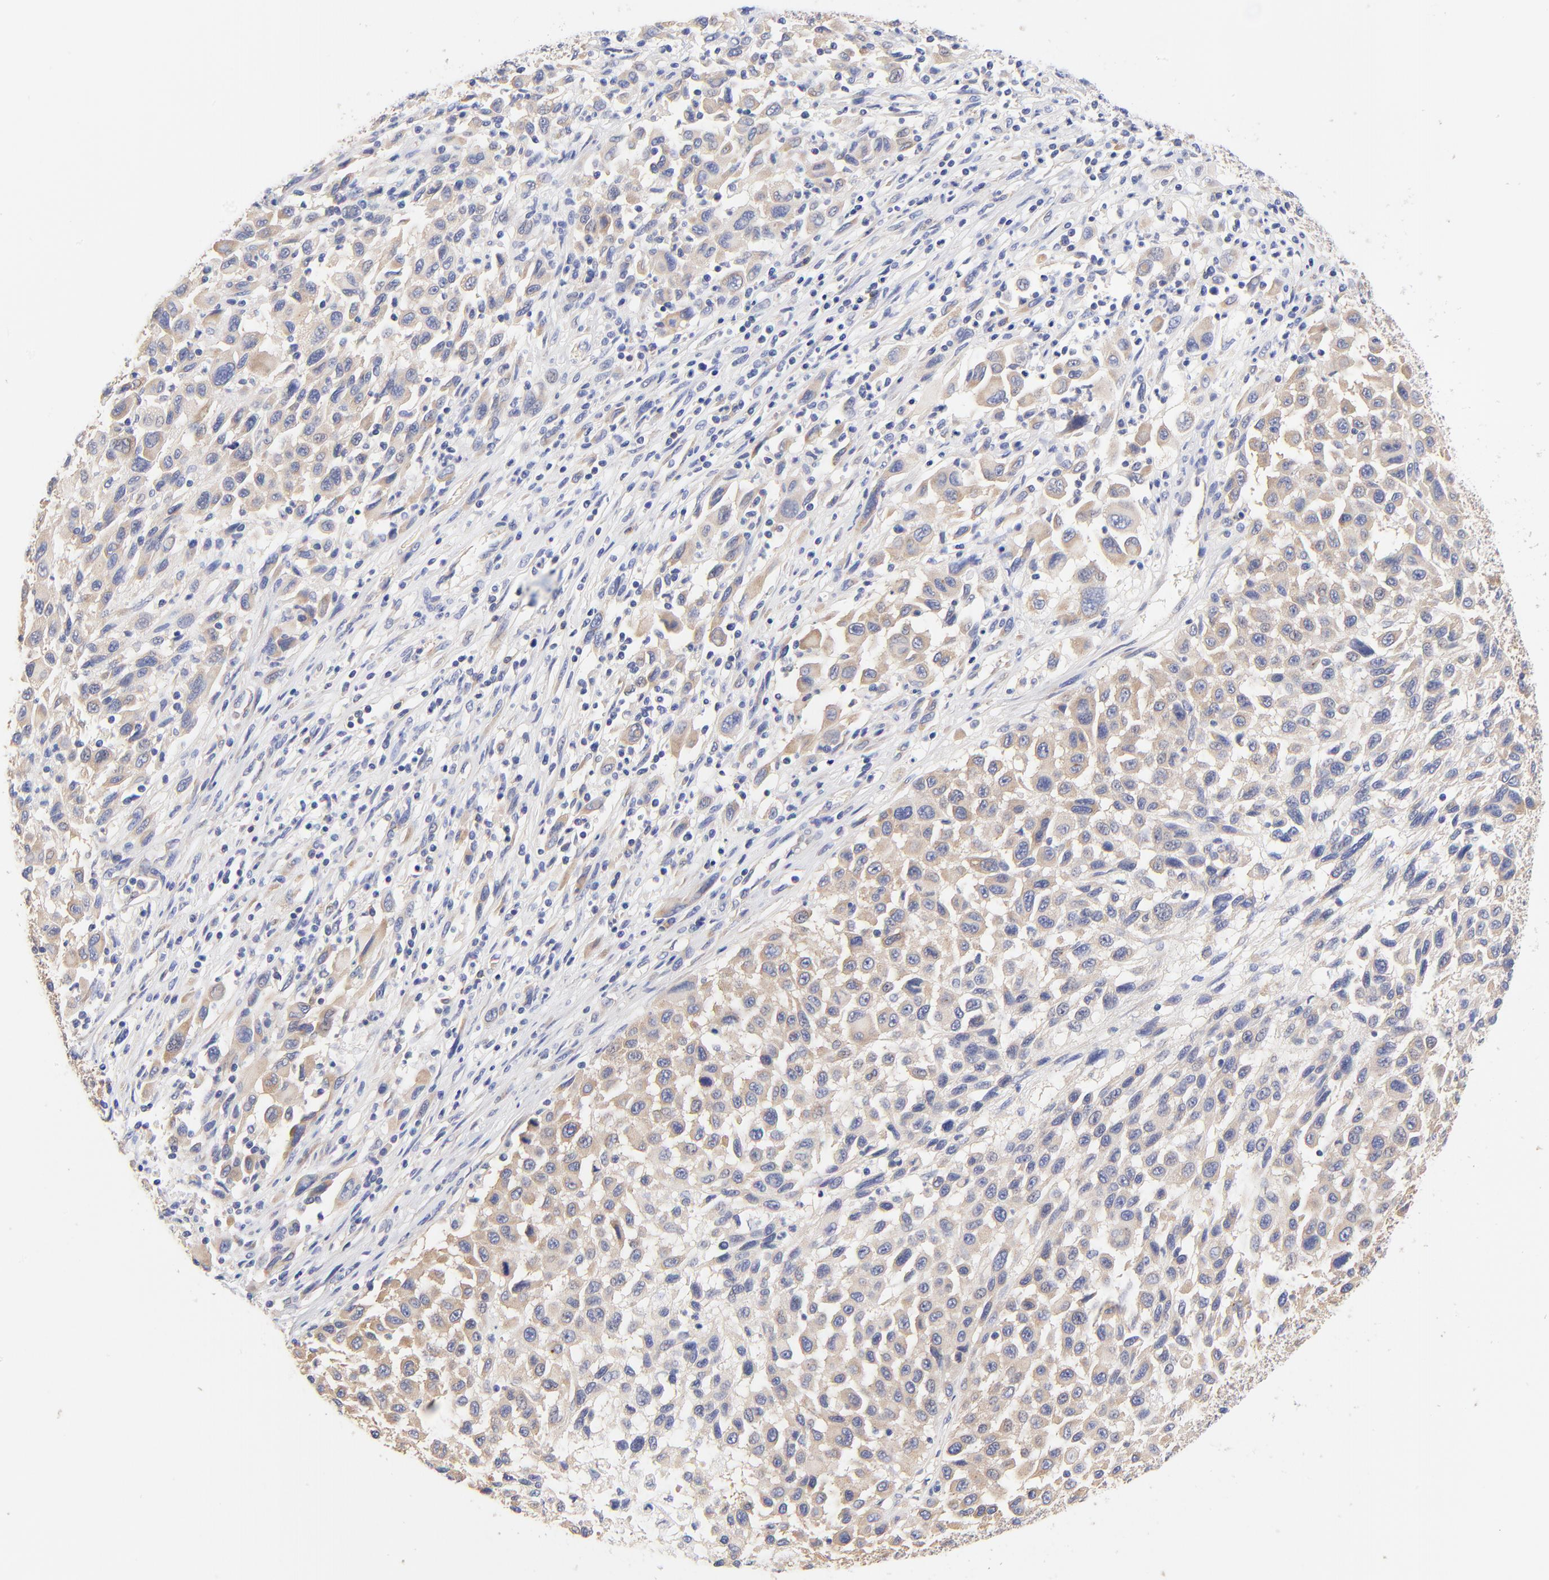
{"staining": {"intensity": "weak", "quantity": ">75%", "location": "cytoplasmic/membranous"}, "tissue": "melanoma", "cell_type": "Tumor cells", "image_type": "cancer", "snomed": [{"axis": "morphology", "description": "Malignant melanoma, Metastatic site"}, {"axis": "topography", "description": "Lymph node"}], "caption": "This is a histology image of IHC staining of melanoma, which shows weak positivity in the cytoplasmic/membranous of tumor cells.", "gene": "TNFRSF13C", "patient": {"sex": "male", "age": 61}}